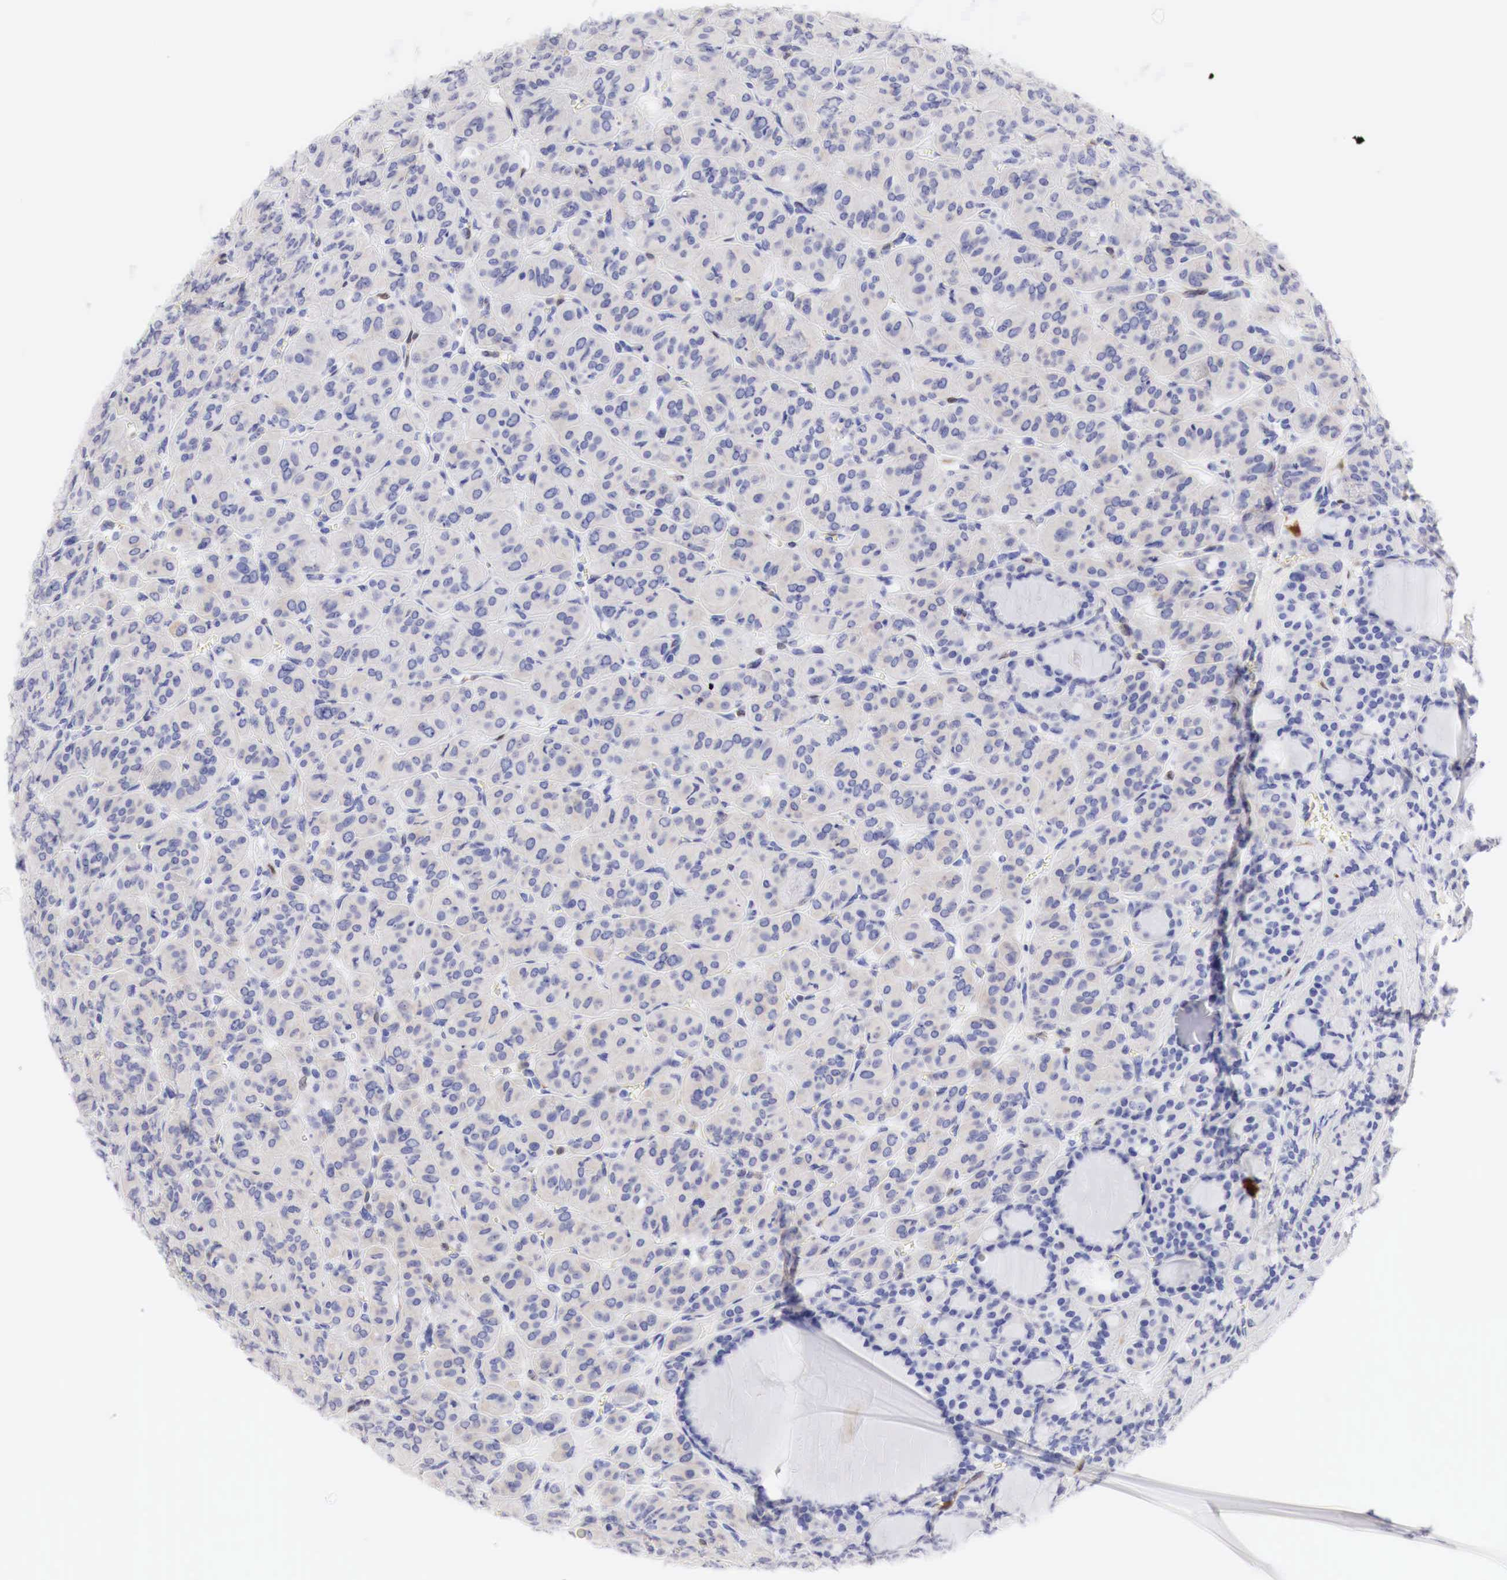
{"staining": {"intensity": "weak", "quantity": "25%-75%", "location": "cytoplasmic/membranous"}, "tissue": "thyroid cancer", "cell_type": "Tumor cells", "image_type": "cancer", "snomed": [{"axis": "morphology", "description": "Follicular adenoma carcinoma, NOS"}, {"axis": "topography", "description": "Thyroid gland"}], "caption": "A low amount of weak cytoplasmic/membranous staining is identified in approximately 25%-75% of tumor cells in thyroid cancer (follicular adenoma carcinoma) tissue. (IHC, brightfield microscopy, high magnification).", "gene": "CDKN2A", "patient": {"sex": "female", "age": 71}}